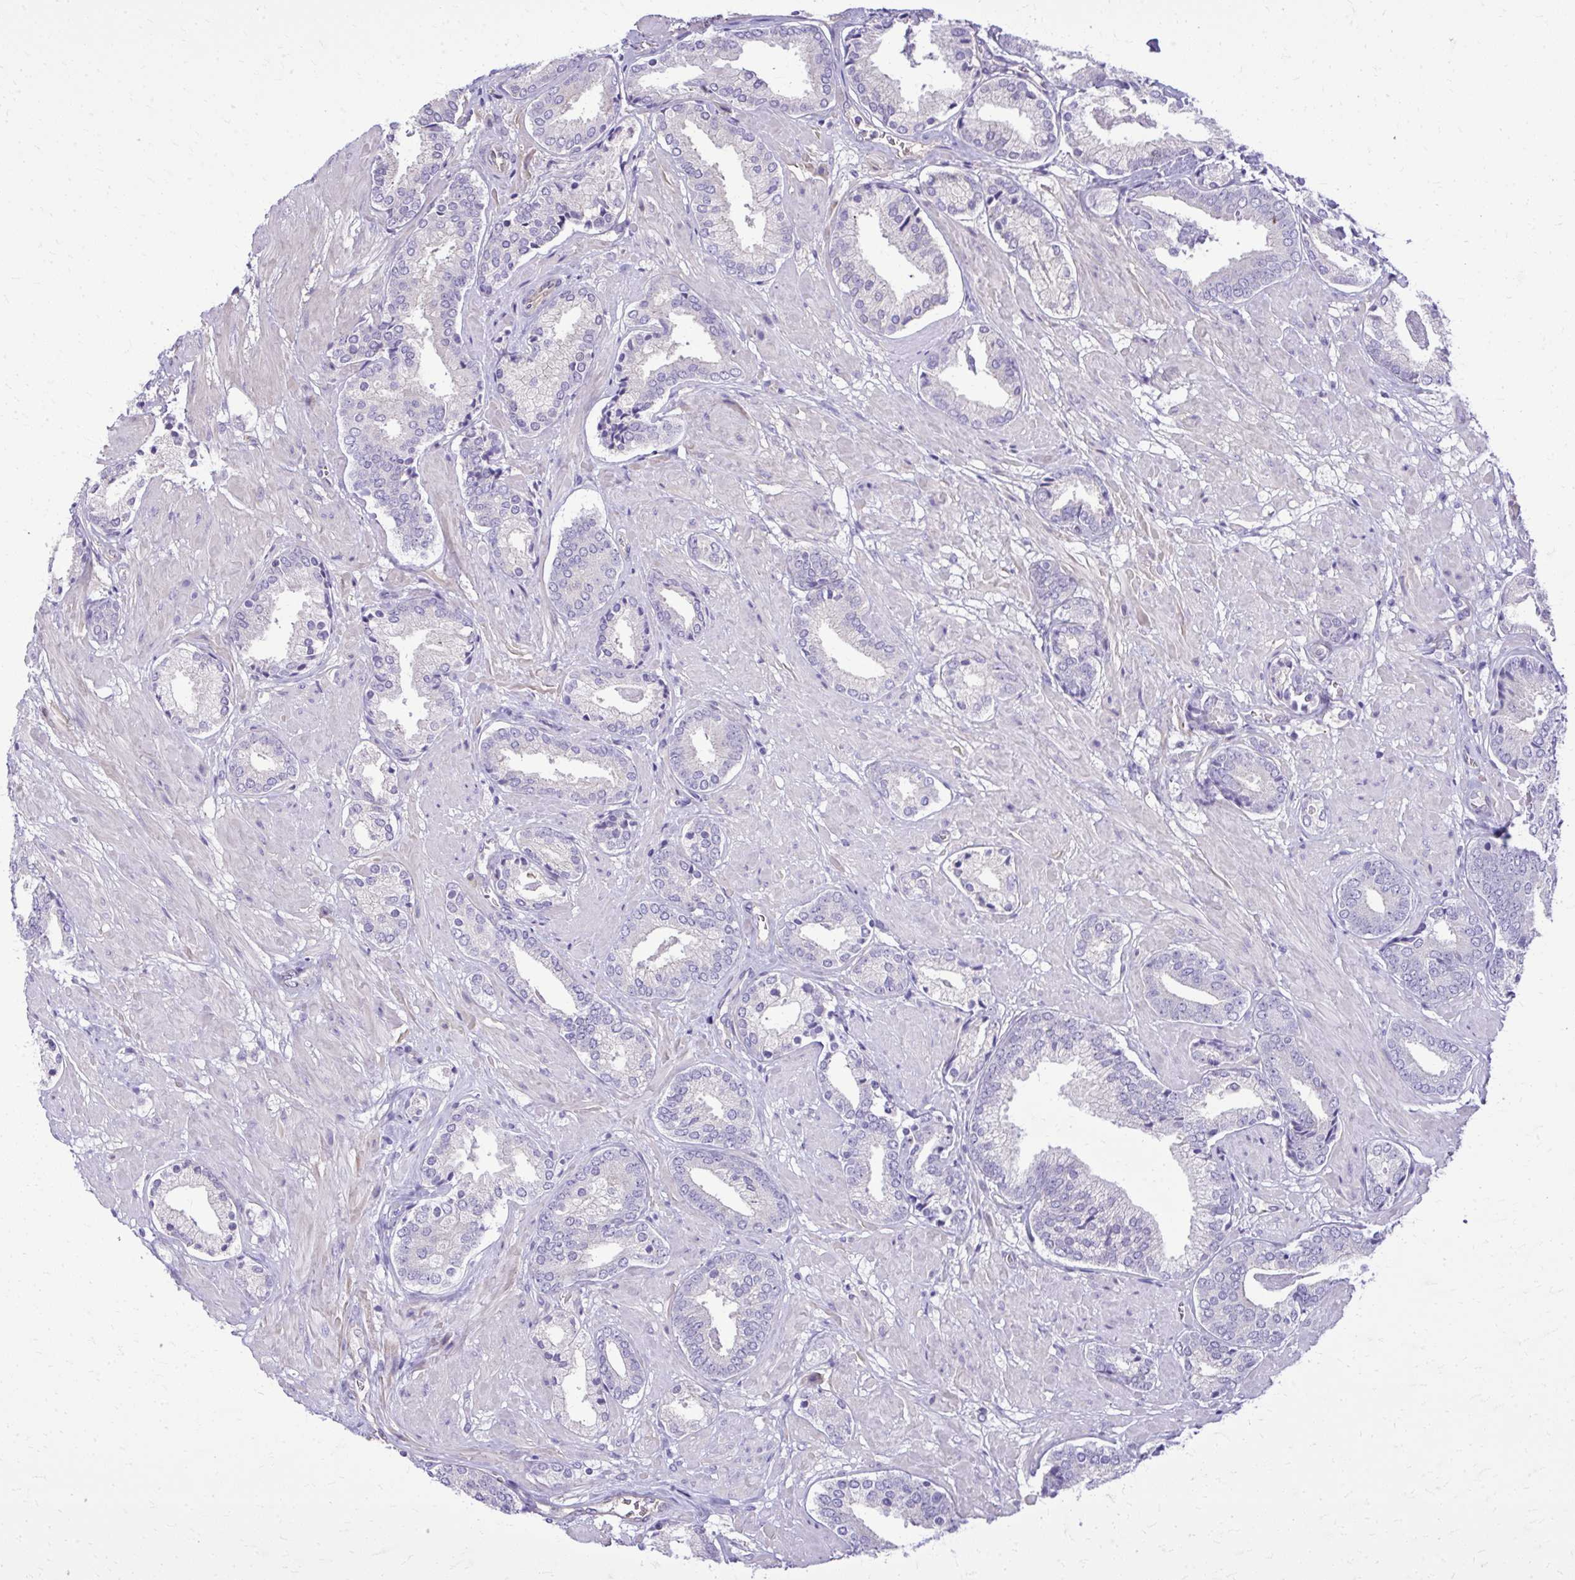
{"staining": {"intensity": "negative", "quantity": "none", "location": "none"}, "tissue": "prostate cancer", "cell_type": "Tumor cells", "image_type": "cancer", "snomed": [{"axis": "morphology", "description": "Adenocarcinoma, High grade"}, {"axis": "topography", "description": "Prostate"}], "caption": "Histopathology image shows no significant protein positivity in tumor cells of high-grade adenocarcinoma (prostate).", "gene": "RUNDC3B", "patient": {"sex": "male", "age": 56}}